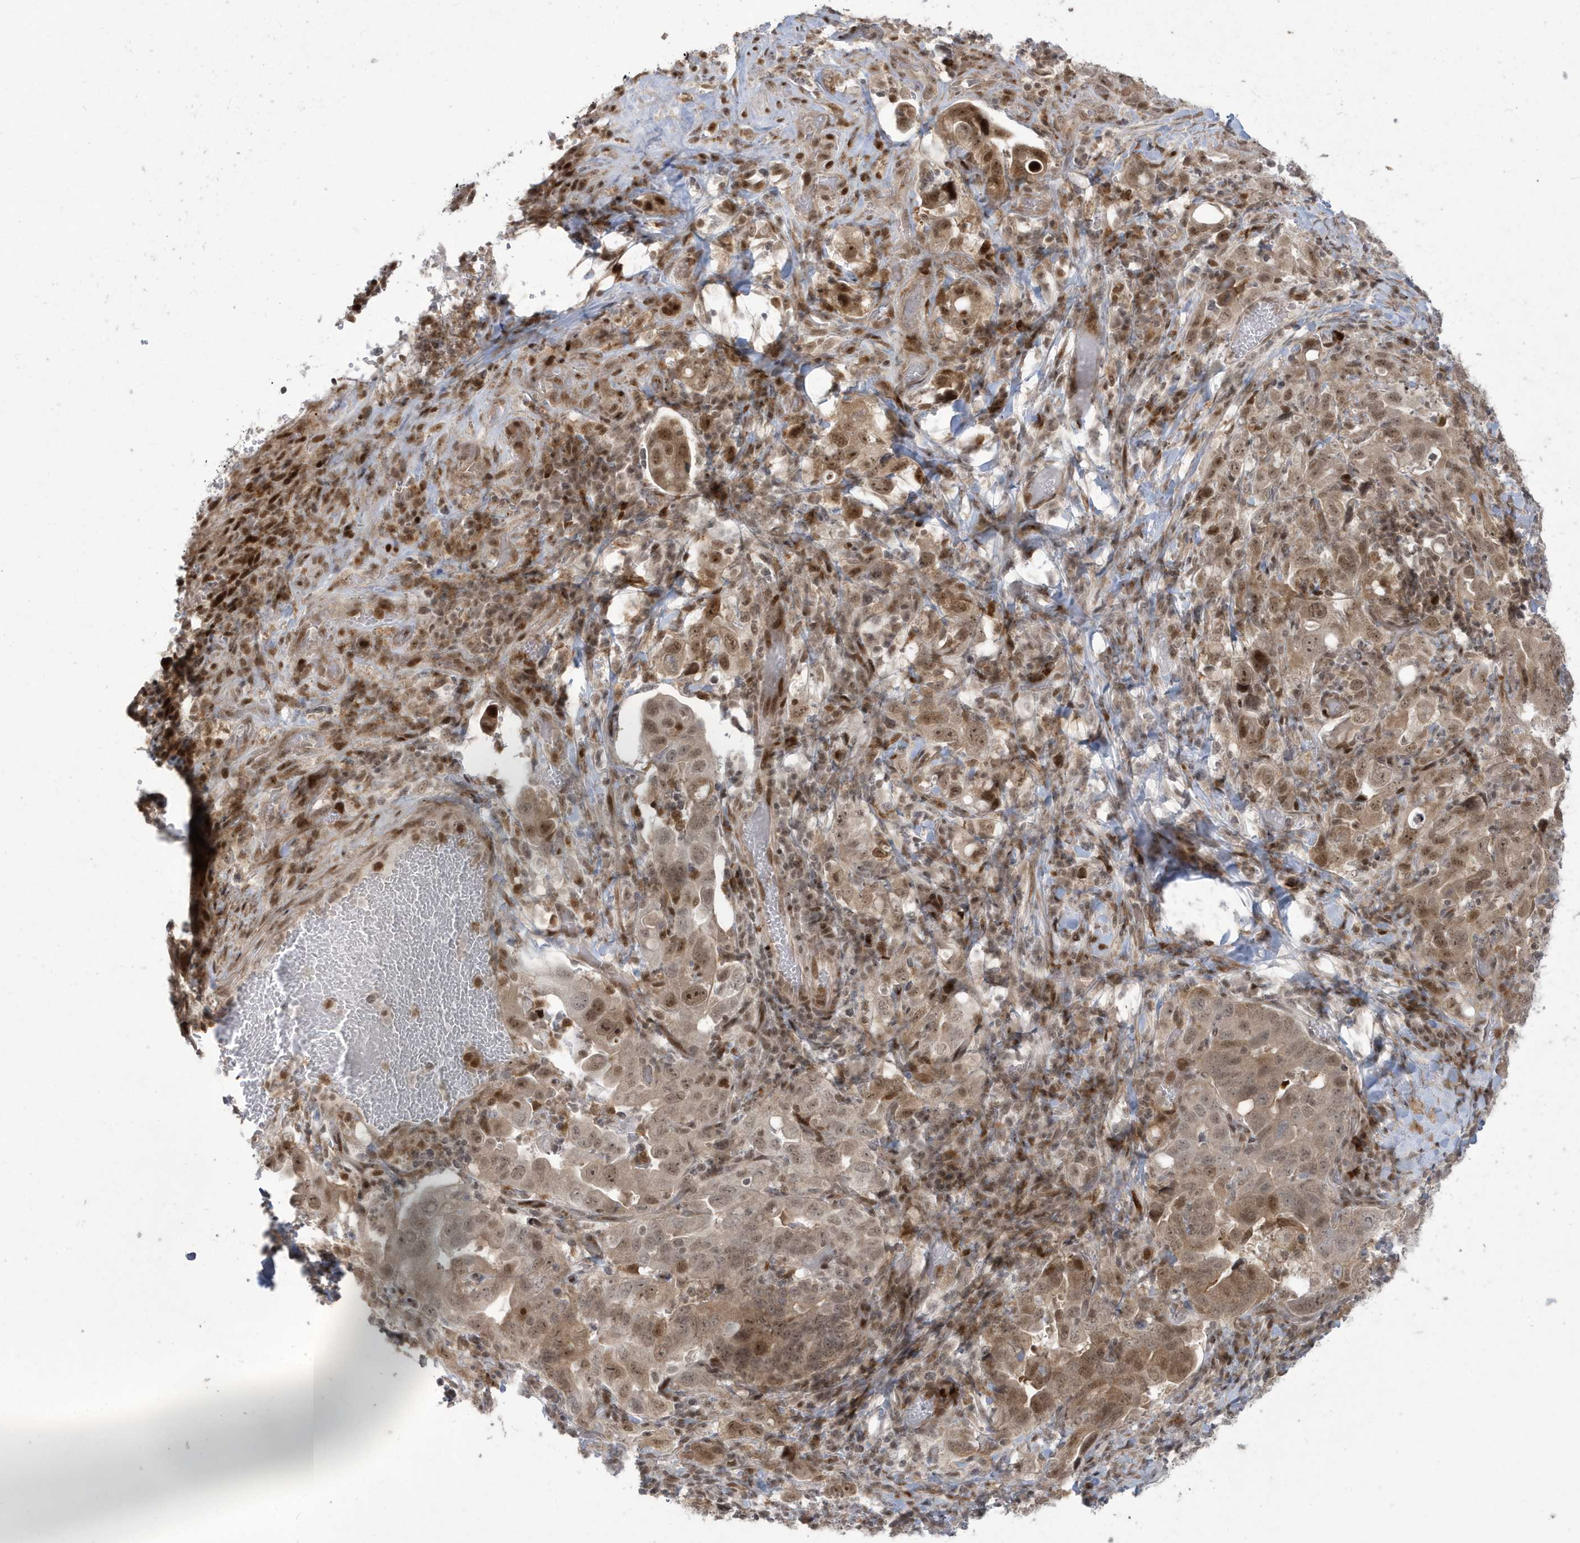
{"staining": {"intensity": "moderate", "quantity": ">75%", "location": "cytoplasmic/membranous,nuclear"}, "tissue": "stomach cancer", "cell_type": "Tumor cells", "image_type": "cancer", "snomed": [{"axis": "morphology", "description": "Adenocarcinoma, NOS"}, {"axis": "topography", "description": "Stomach, upper"}], "caption": "Immunohistochemistry (IHC) photomicrograph of human stomach cancer (adenocarcinoma) stained for a protein (brown), which shows medium levels of moderate cytoplasmic/membranous and nuclear expression in approximately >75% of tumor cells.", "gene": "C1orf52", "patient": {"sex": "male", "age": 62}}